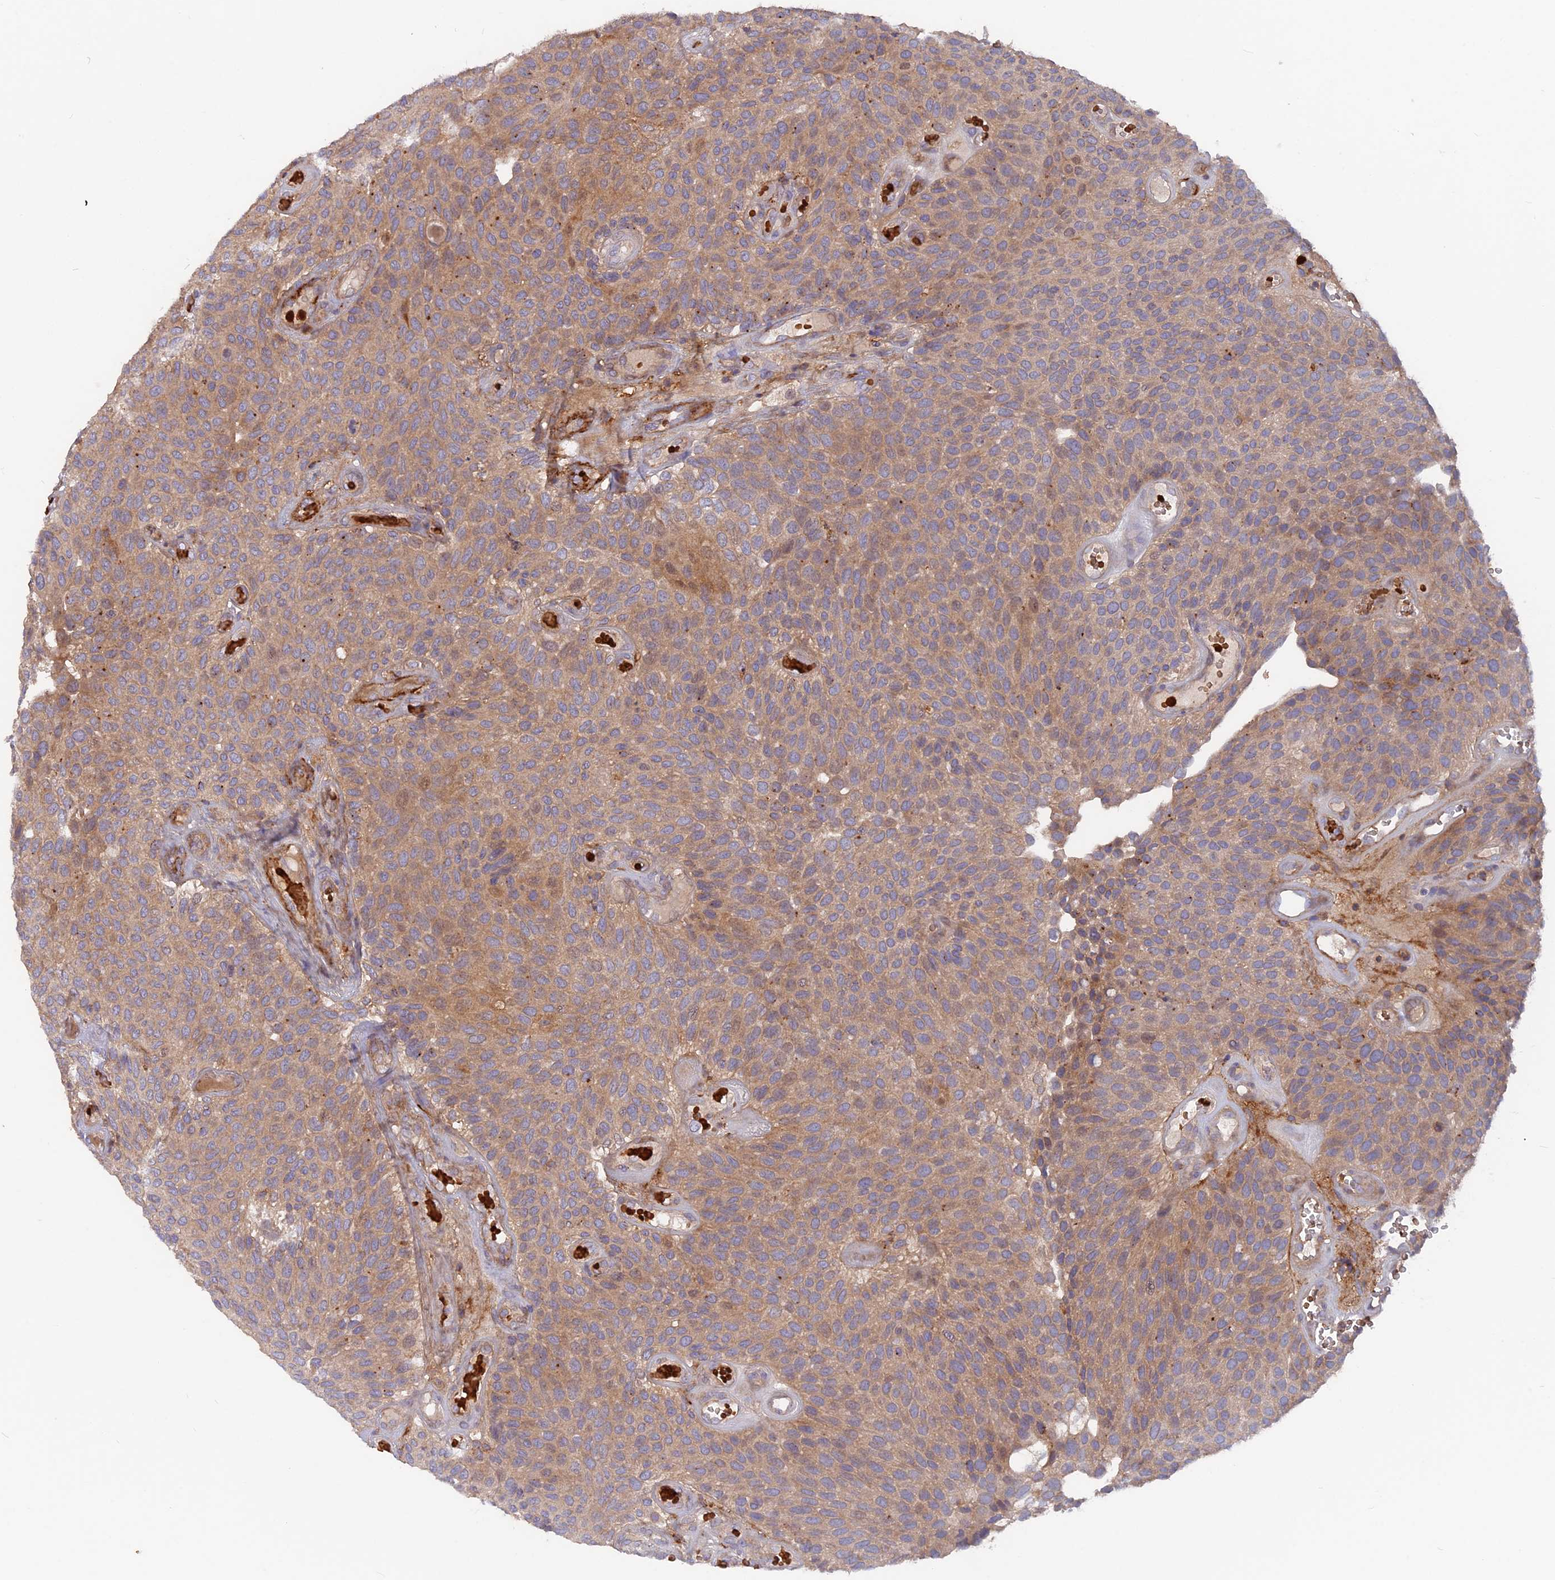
{"staining": {"intensity": "weak", "quantity": ">75%", "location": "cytoplasmic/membranous"}, "tissue": "urothelial cancer", "cell_type": "Tumor cells", "image_type": "cancer", "snomed": [{"axis": "morphology", "description": "Urothelial carcinoma, Low grade"}, {"axis": "topography", "description": "Urinary bladder"}], "caption": "A brown stain highlights weak cytoplasmic/membranous staining of a protein in human urothelial carcinoma (low-grade) tumor cells.", "gene": "CPNE7", "patient": {"sex": "male", "age": 89}}